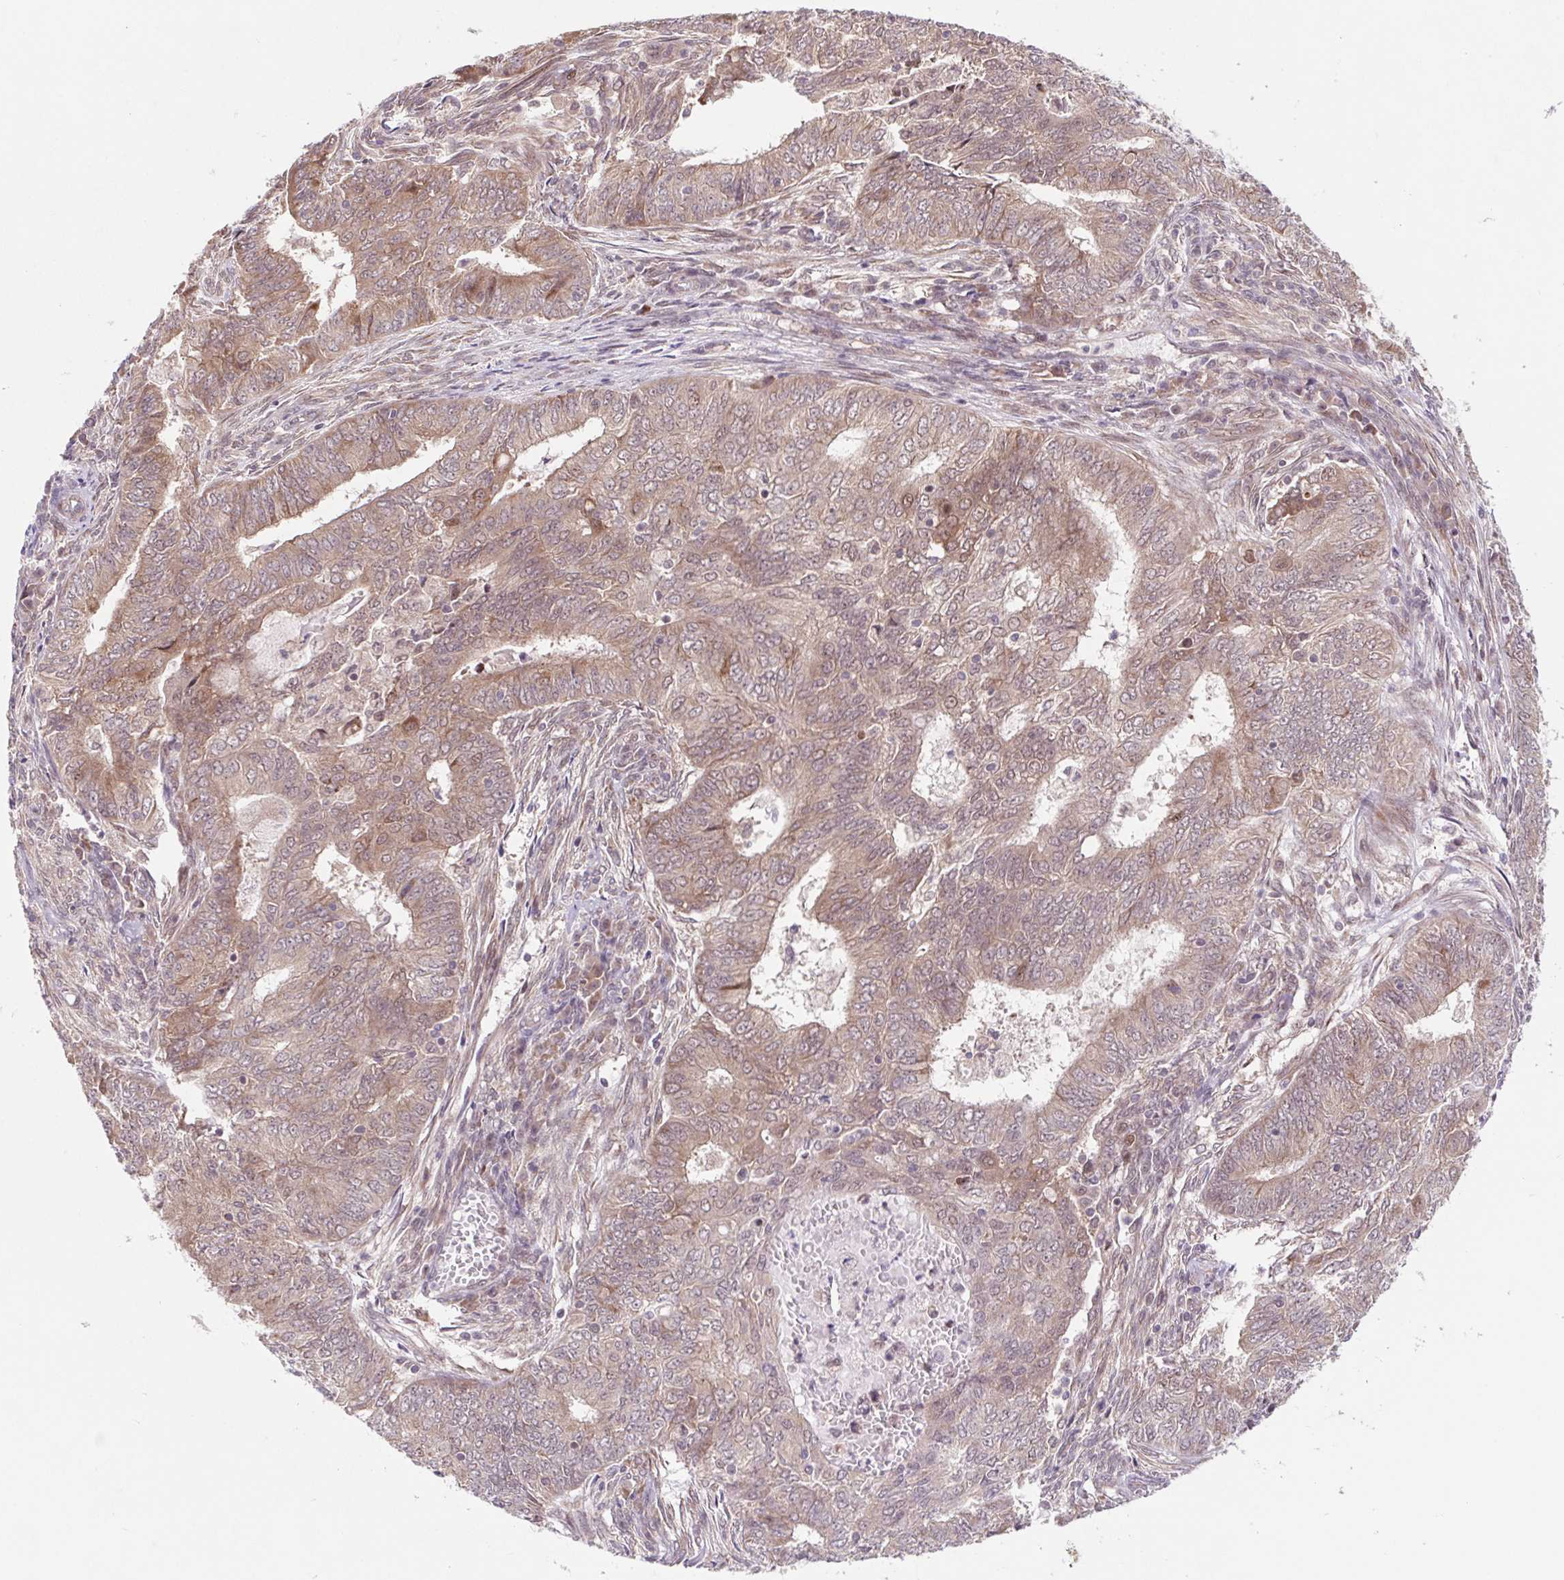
{"staining": {"intensity": "weak", "quantity": ">75%", "location": "cytoplasmic/membranous,nuclear"}, "tissue": "endometrial cancer", "cell_type": "Tumor cells", "image_type": "cancer", "snomed": [{"axis": "morphology", "description": "Adenocarcinoma, NOS"}, {"axis": "topography", "description": "Endometrium"}], "caption": "Immunohistochemistry (IHC) micrograph of human endometrial adenocarcinoma stained for a protein (brown), which shows low levels of weak cytoplasmic/membranous and nuclear staining in approximately >75% of tumor cells.", "gene": "HFE", "patient": {"sex": "female", "age": 62}}